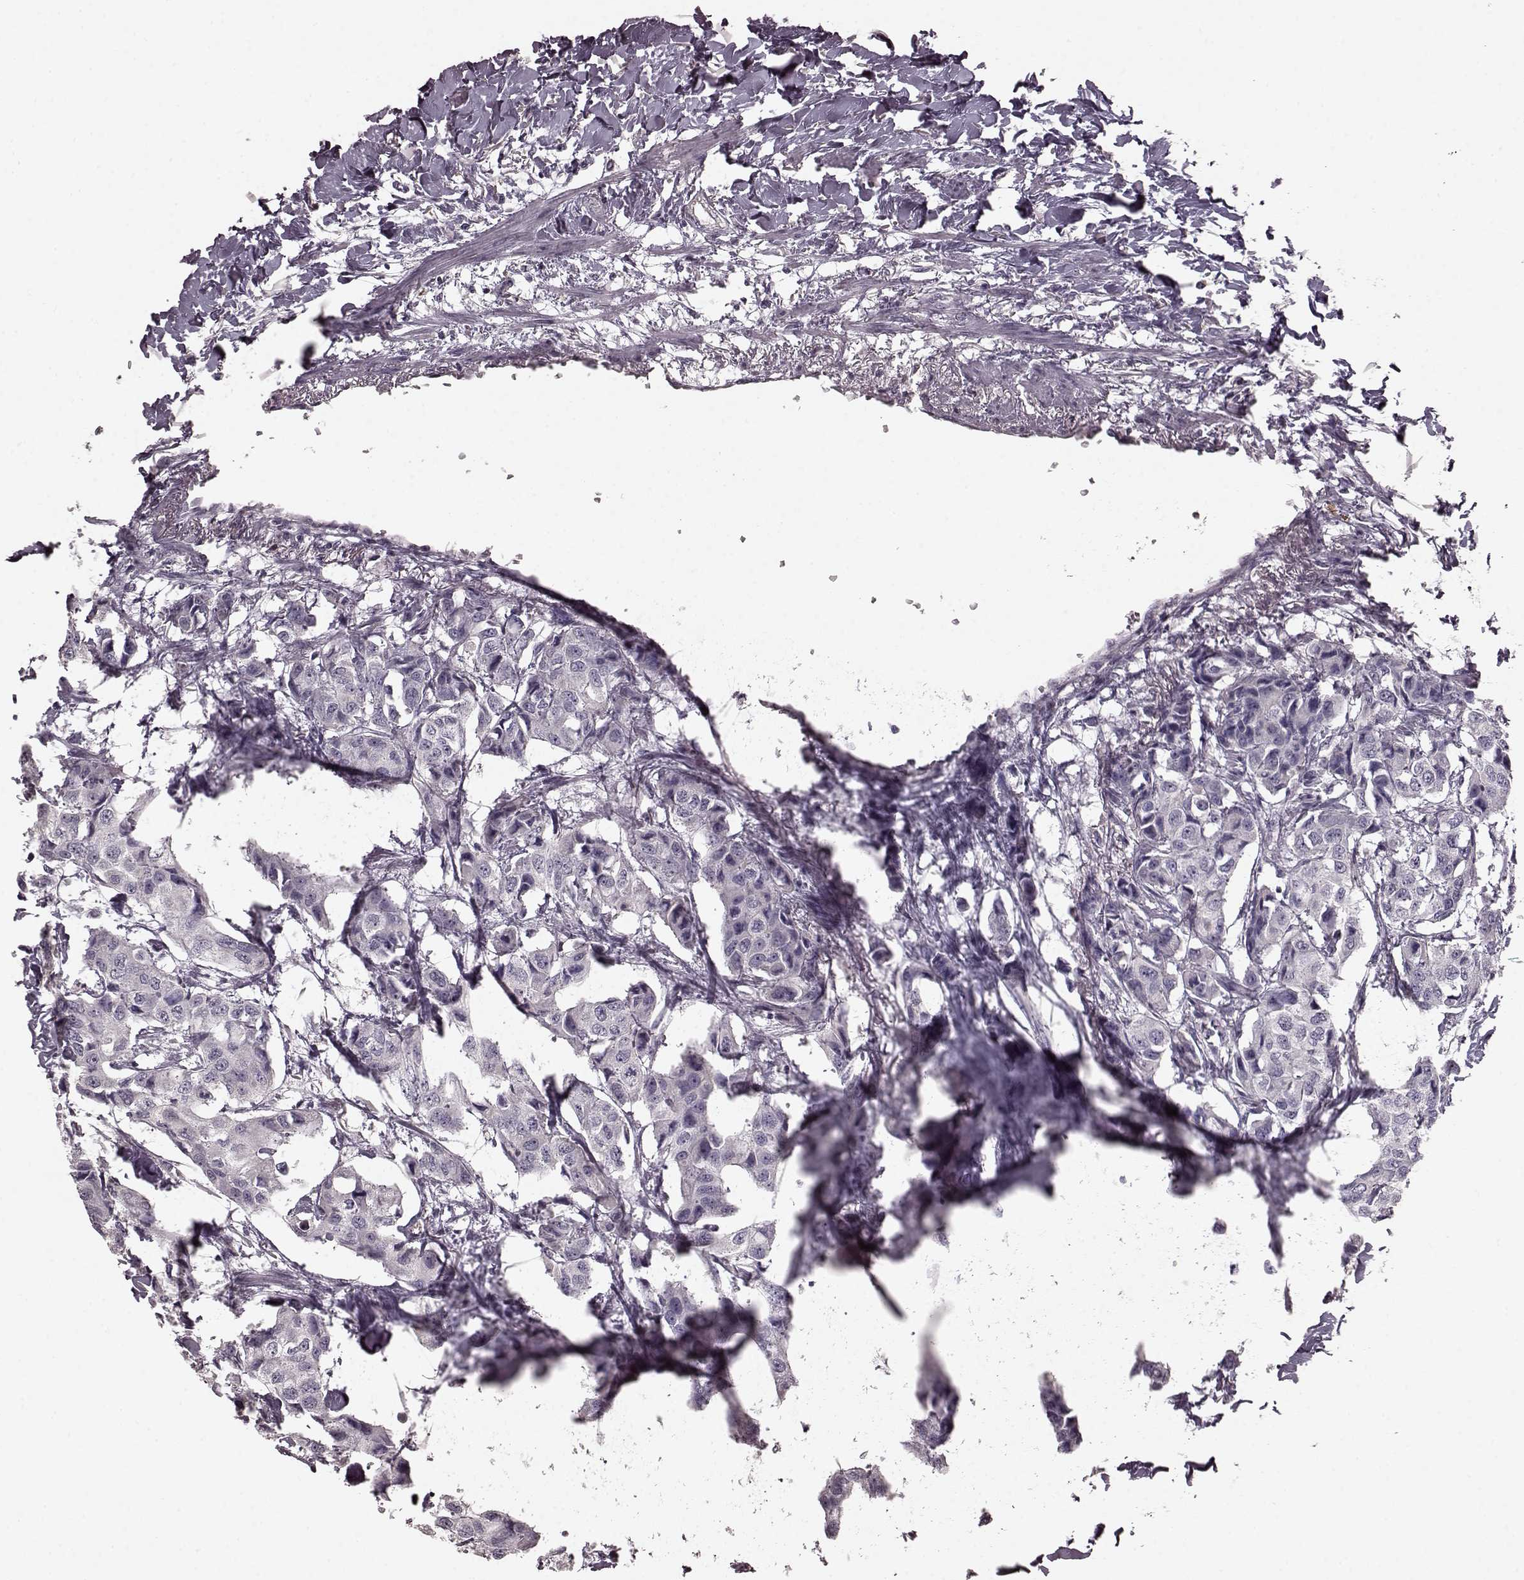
{"staining": {"intensity": "negative", "quantity": "none", "location": "none"}, "tissue": "breast cancer", "cell_type": "Tumor cells", "image_type": "cancer", "snomed": [{"axis": "morphology", "description": "Duct carcinoma"}, {"axis": "topography", "description": "Breast"}], "caption": "DAB immunohistochemical staining of human breast cancer (invasive ductal carcinoma) demonstrates no significant expression in tumor cells. (Brightfield microscopy of DAB (3,3'-diaminobenzidine) IHC at high magnification).", "gene": "CD28", "patient": {"sex": "female", "age": 80}}